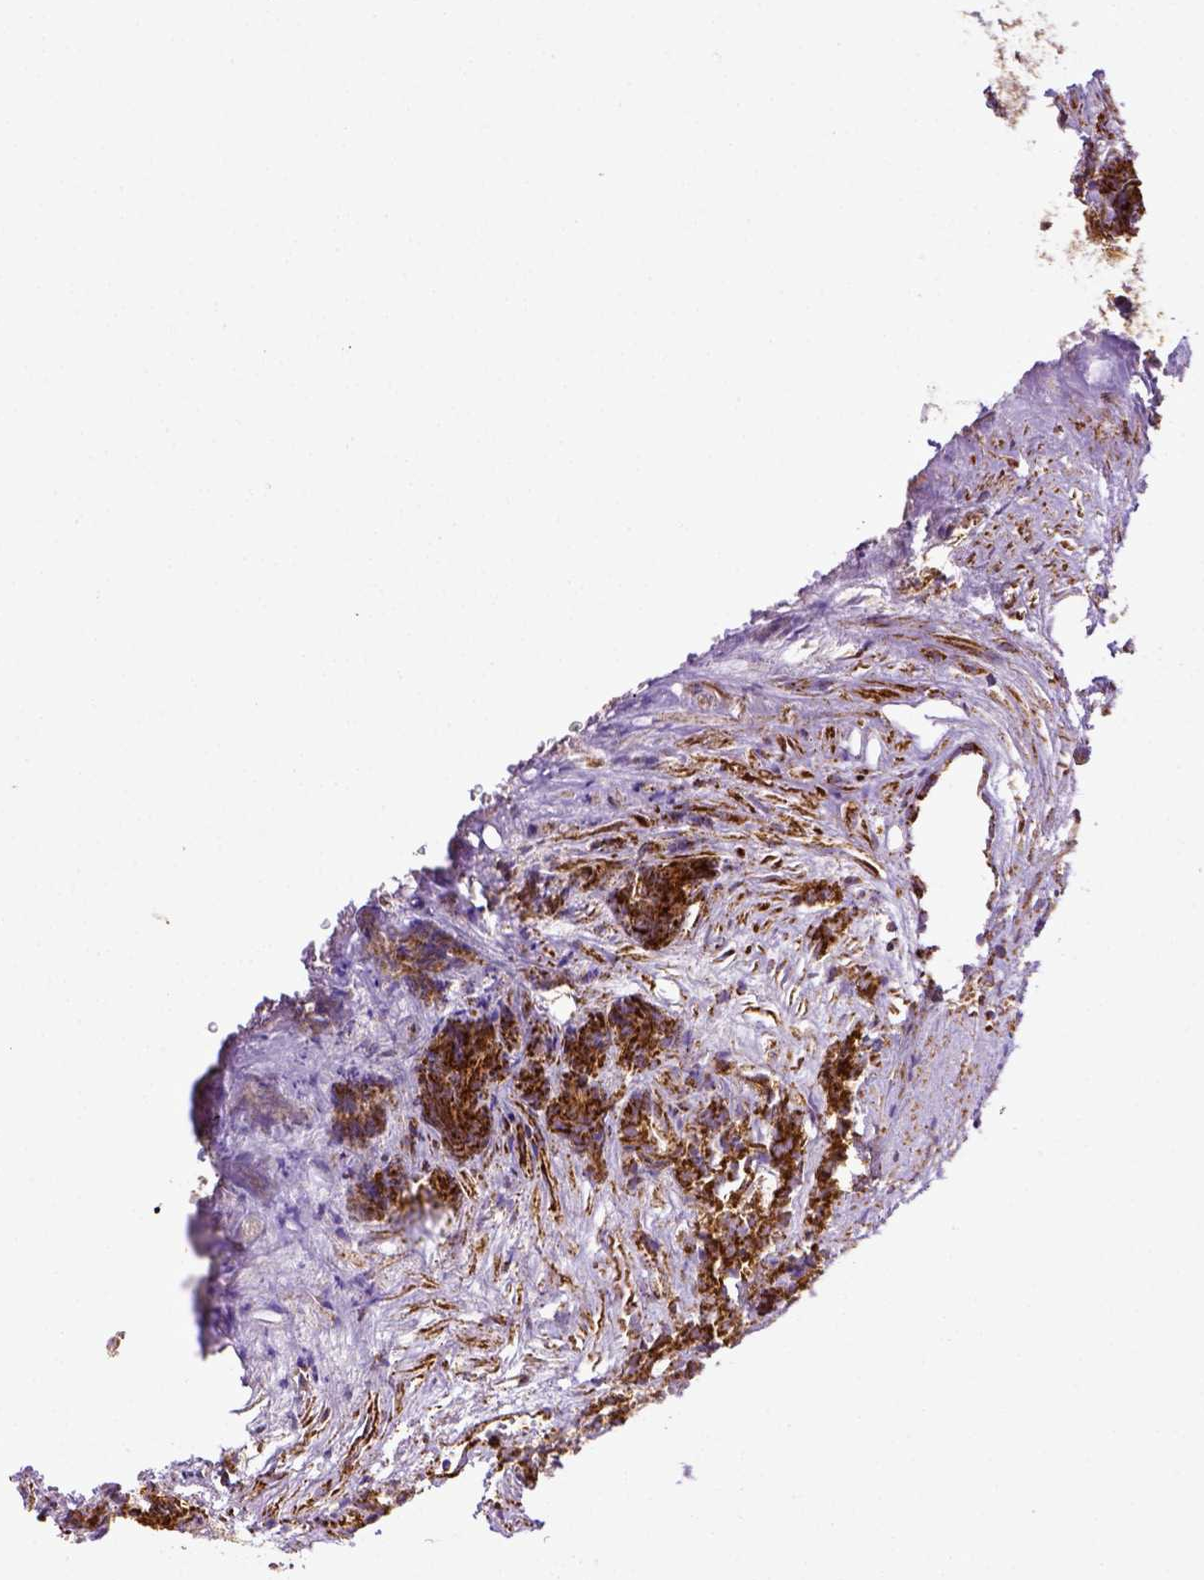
{"staining": {"intensity": "strong", "quantity": ">75%", "location": "cytoplasmic/membranous"}, "tissue": "prostate cancer", "cell_type": "Tumor cells", "image_type": "cancer", "snomed": [{"axis": "morphology", "description": "Adenocarcinoma, High grade"}, {"axis": "topography", "description": "Prostate"}], "caption": "Immunohistochemistry (IHC) histopathology image of adenocarcinoma (high-grade) (prostate) stained for a protein (brown), which reveals high levels of strong cytoplasmic/membranous positivity in about >75% of tumor cells.", "gene": "MT-CO1", "patient": {"sex": "male", "age": 84}}